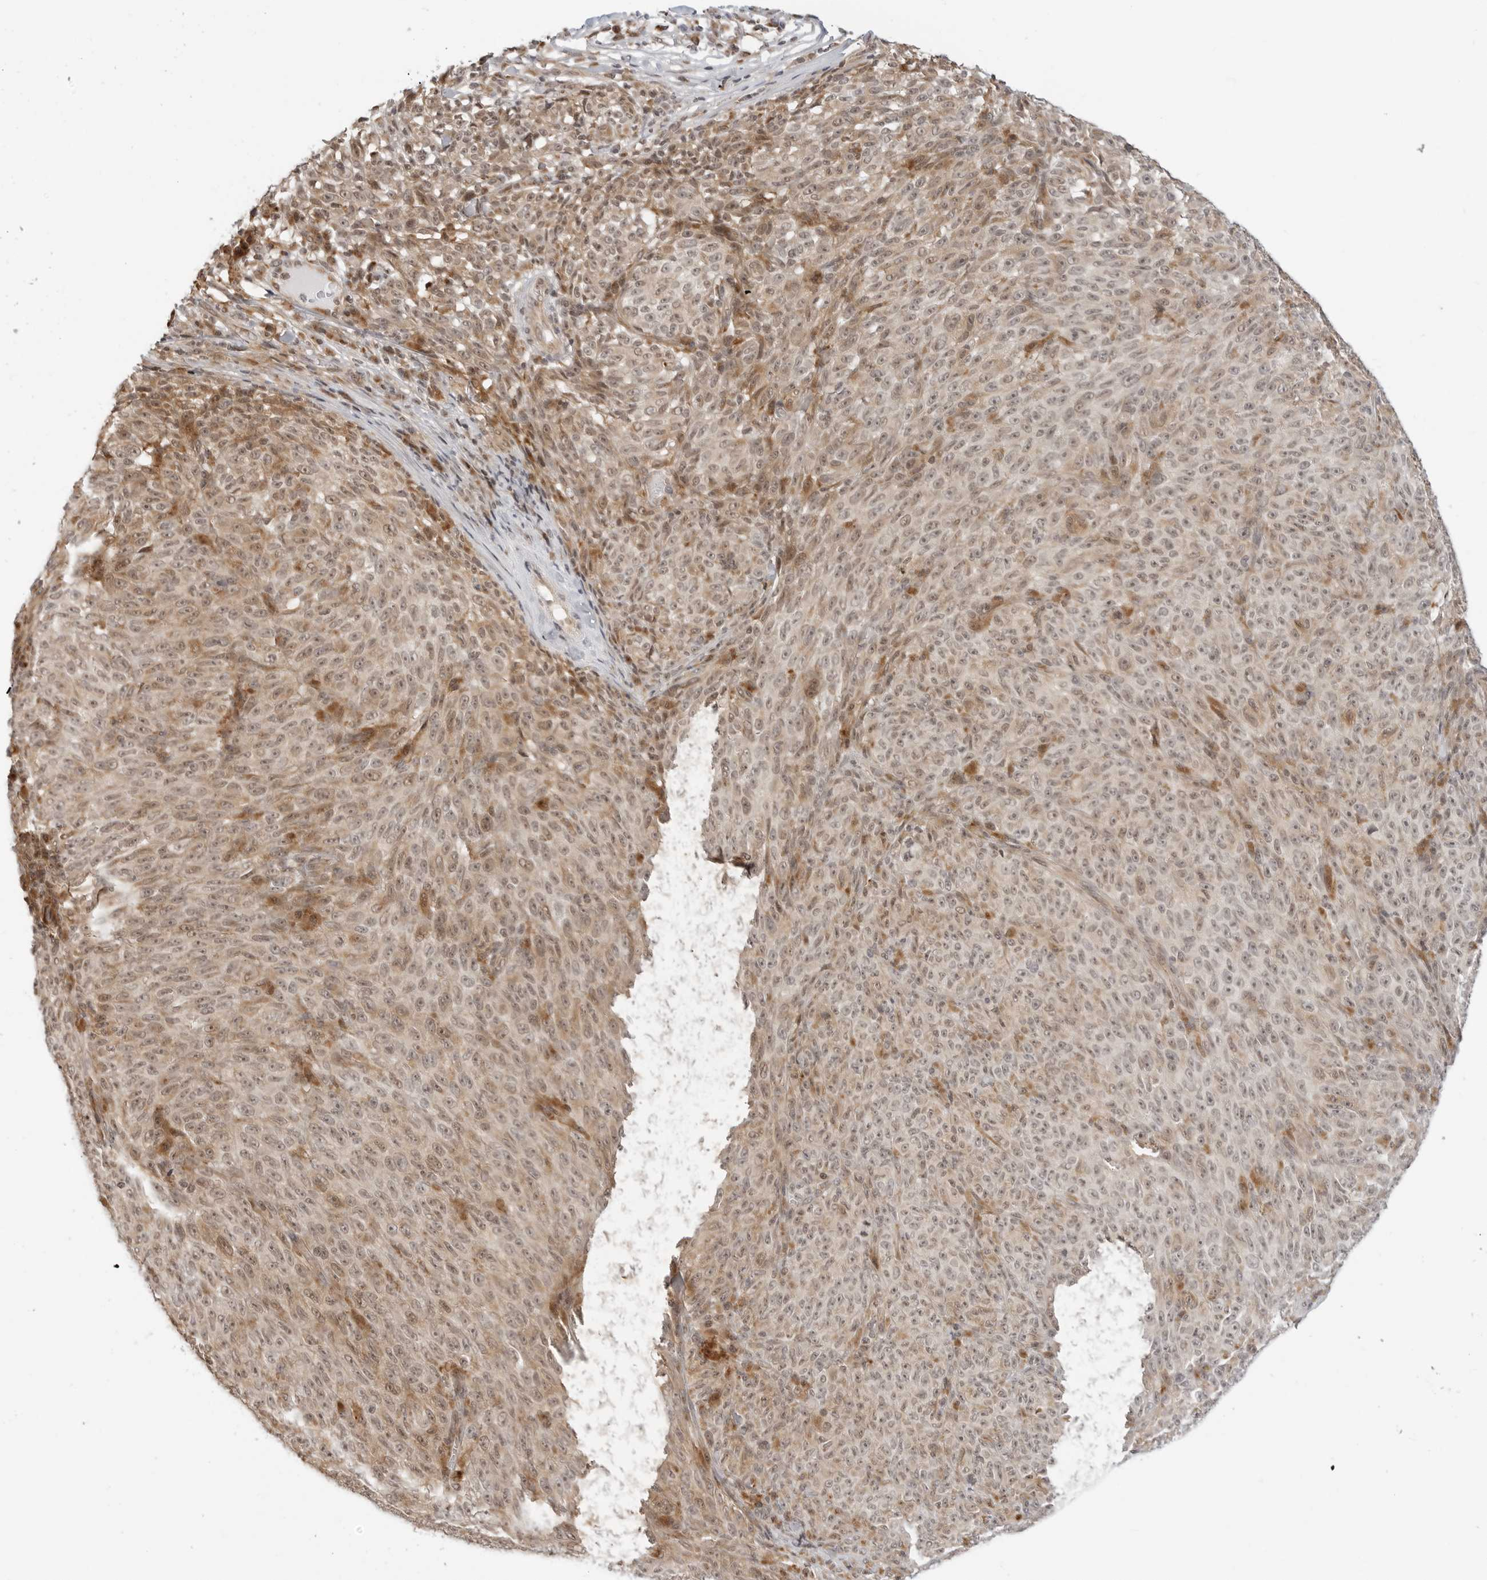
{"staining": {"intensity": "weak", "quantity": ">75%", "location": "cytoplasmic/membranous"}, "tissue": "melanoma", "cell_type": "Tumor cells", "image_type": "cancer", "snomed": [{"axis": "morphology", "description": "Malignant melanoma, NOS"}, {"axis": "topography", "description": "Skin"}], "caption": "IHC image of human malignant melanoma stained for a protein (brown), which shows low levels of weak cytoplasmic/membranous expression in approximately >75% of tumor cells.", "gene": "POLR3GL", "patient": {"sex": "female", "age": 82}}